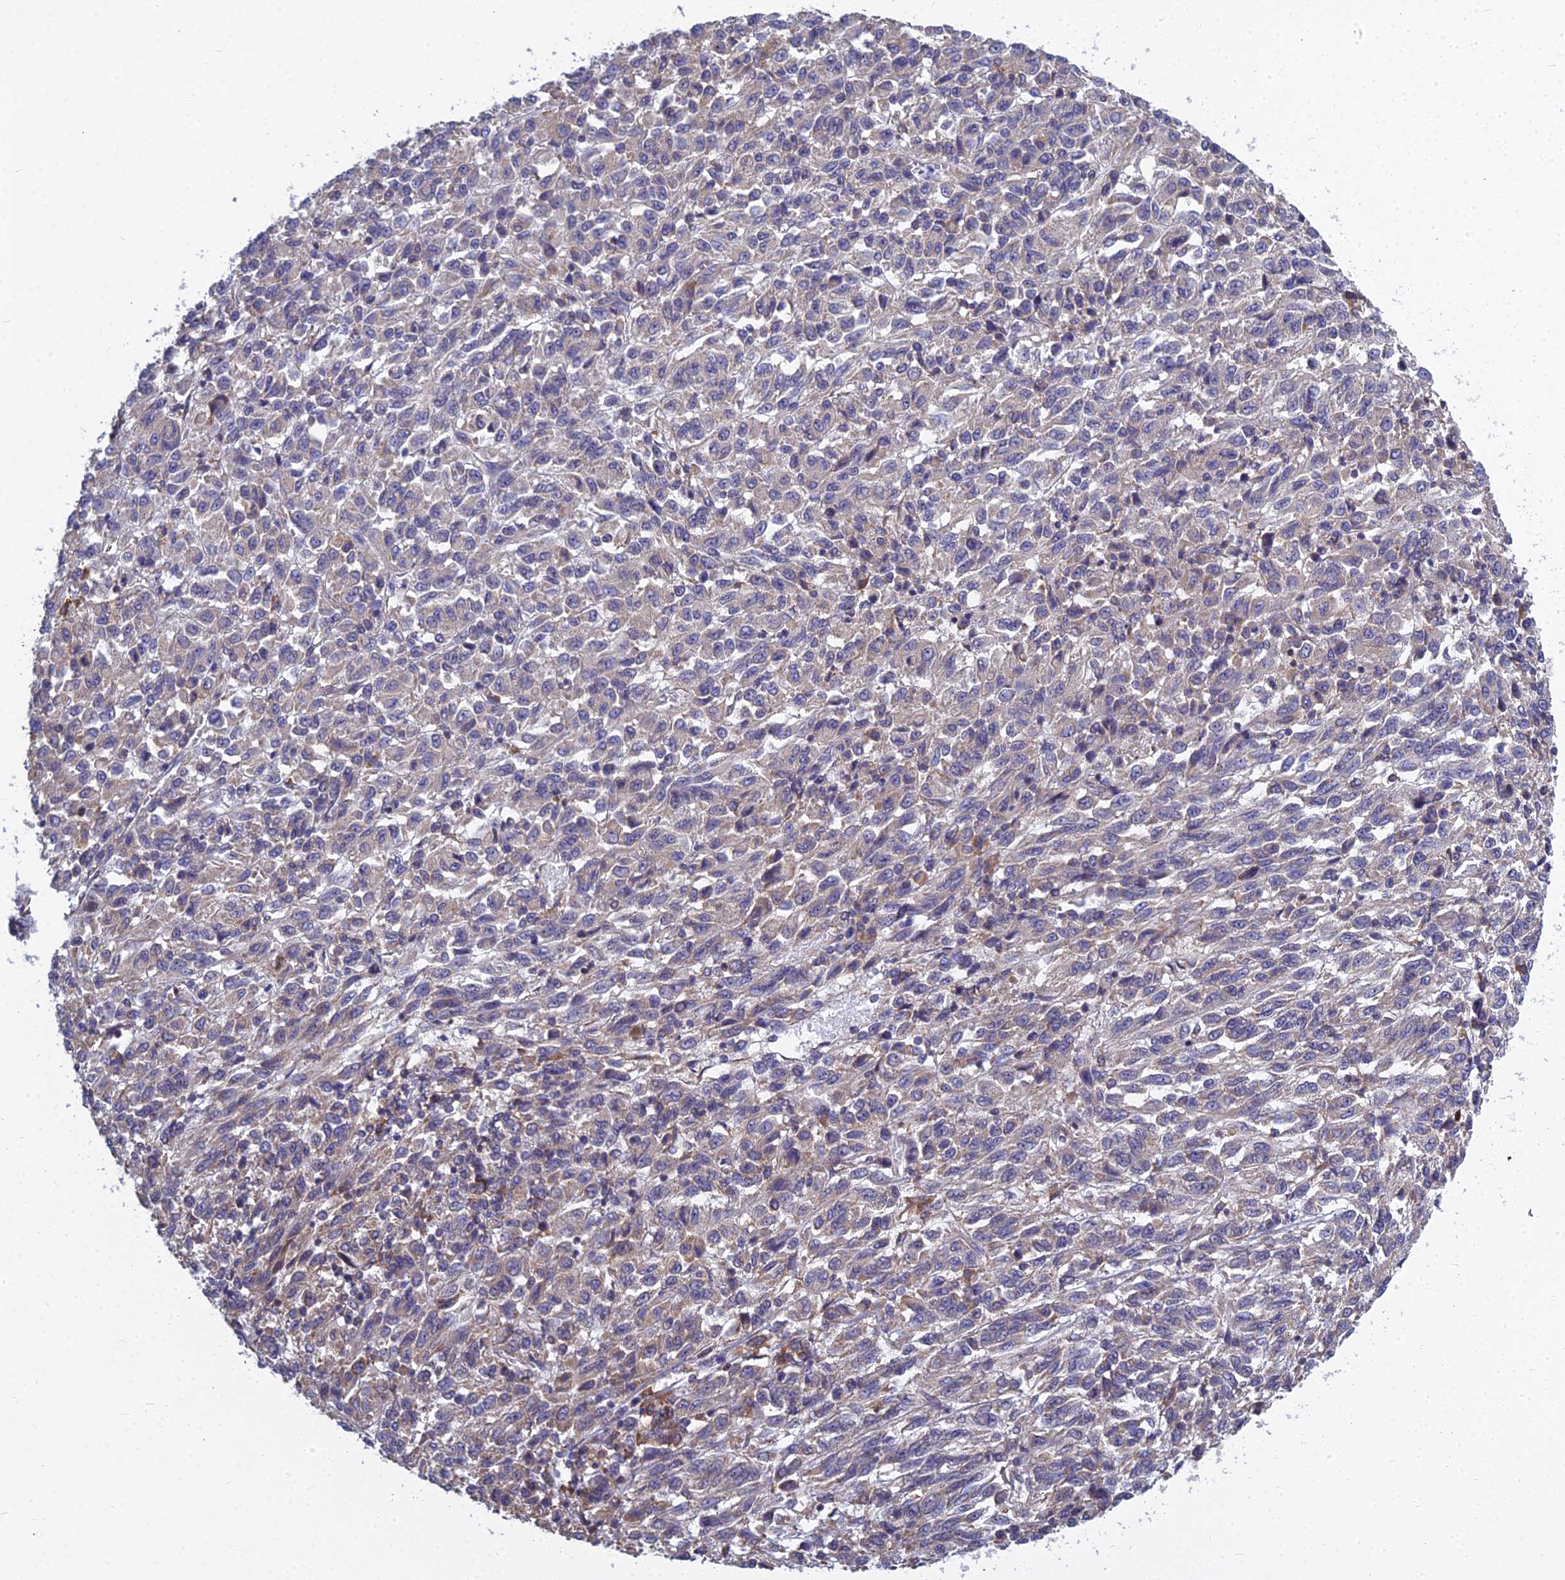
{"staining": {"intensity": "negative", "quantity": "none", "location": "none"}, "tissue": "melanoma", "cell_type": "Tumor cells", "image_type": "cancer", "snomed": [{"axis": "morphology", "description": "Malignant melanoma, Metastatic site"}, {"axis": "topography", "description": "Lung"}], "caption": "Micrograph shows no significant protein expression in tumor cells of malignant melanoma (metastatic site).", "gene": "KIAA1143", "patient": {"sex": "male", "age": 64}}